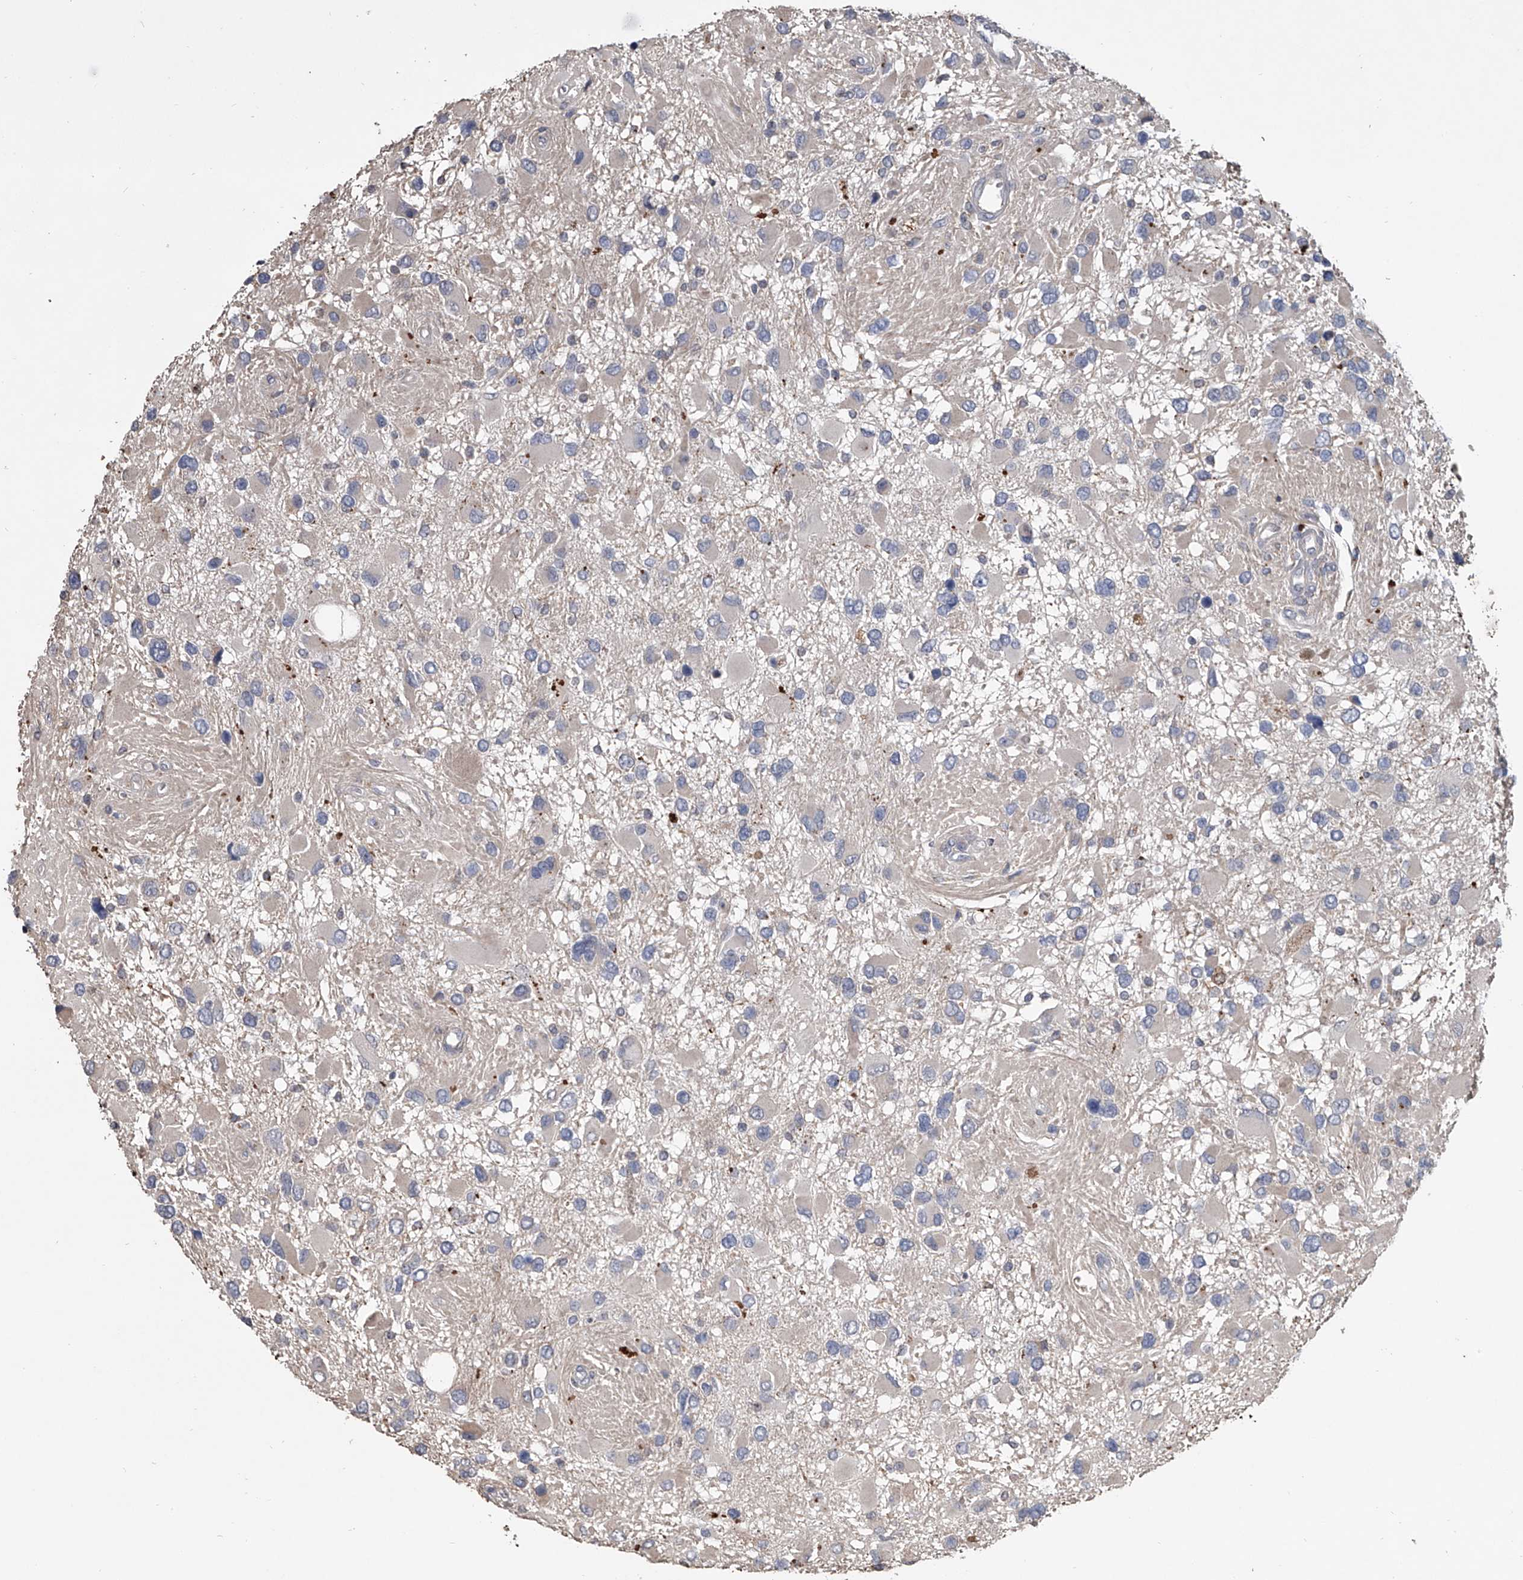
{"staining": {"intensity": "negative", "quantity": "none", "location": "none"}, "tissue": "glioma", "cell_type": "Tumor cells", "image_type": "cancer", "snomed": [{"axis": "morphology", "description": "Glioma, malignant, High grade"}, {"axis": "topography", "description": "Brain"}], "caption": "An immunohistochemistry (IHC) image of malignant glioma (high-grade) is shown. There is no staining in tumor cells of malignant glioma (high-grade).", "gene": "DOCK9", "patient": {"sex": "male", "age": 53}}